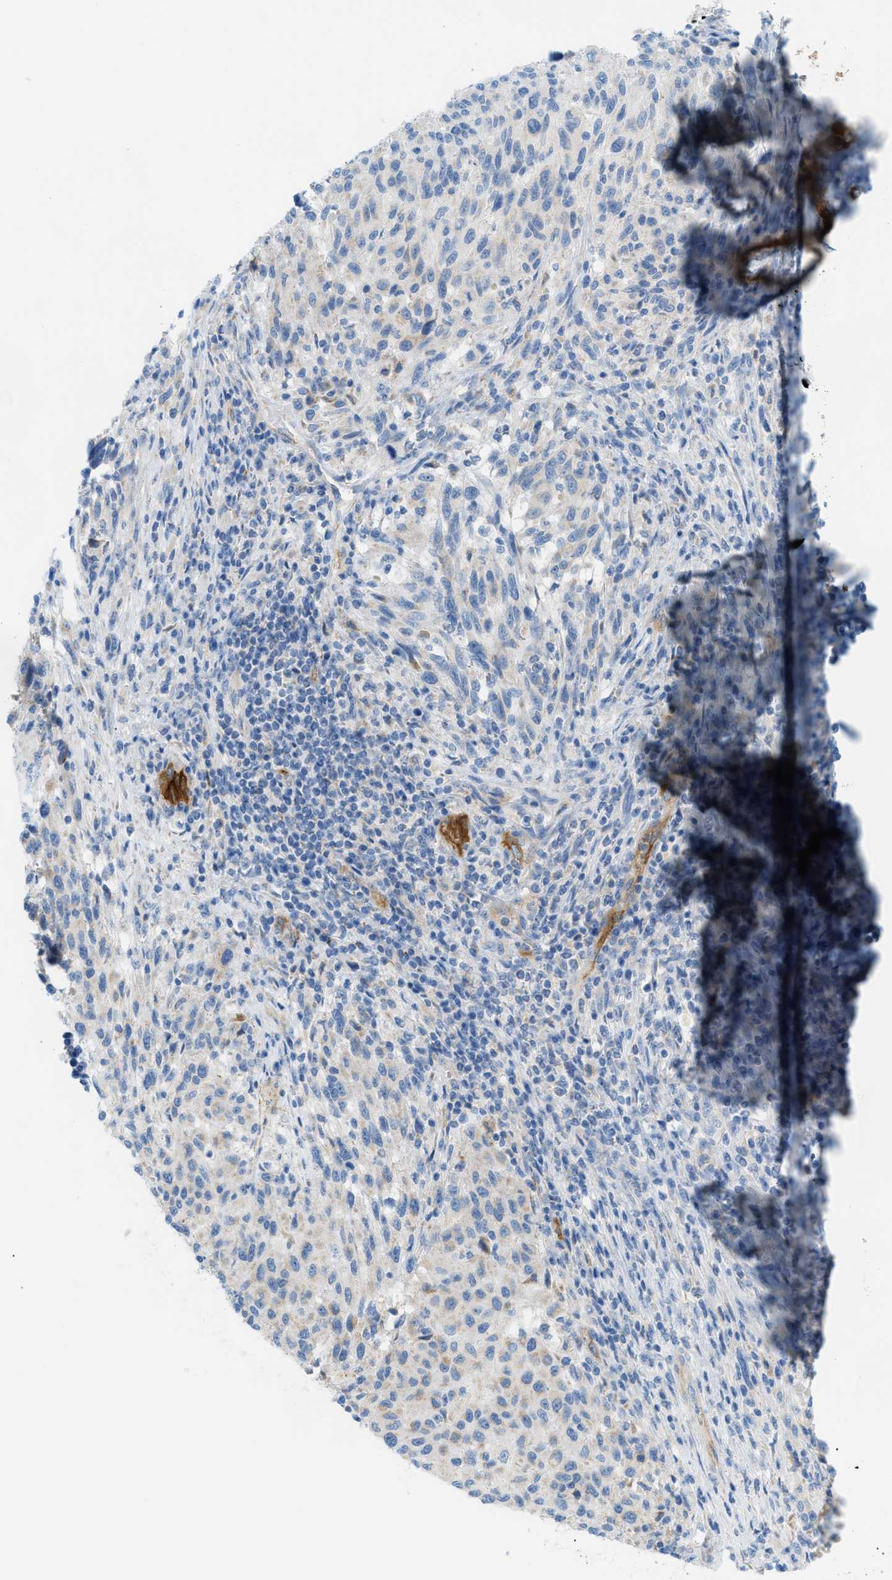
{"staining": {"intensity": "negative", "quantity": "none", "location": "none"}, "tissue": "melanoma", "cell_type": "Tumor cells", "image_type": "cancer", "snomed": [{"axis": "morphology", "description": "Malignant melanoma, Metastatic site"}, {"axis": "topography", "description": "Lymph node"}], "caption": "Melanoma was stained to show a protein in brown. There is no significant expression in tumor cells.", "gene": "MYH11", "patient": {"sex": "male", "age": 61}}